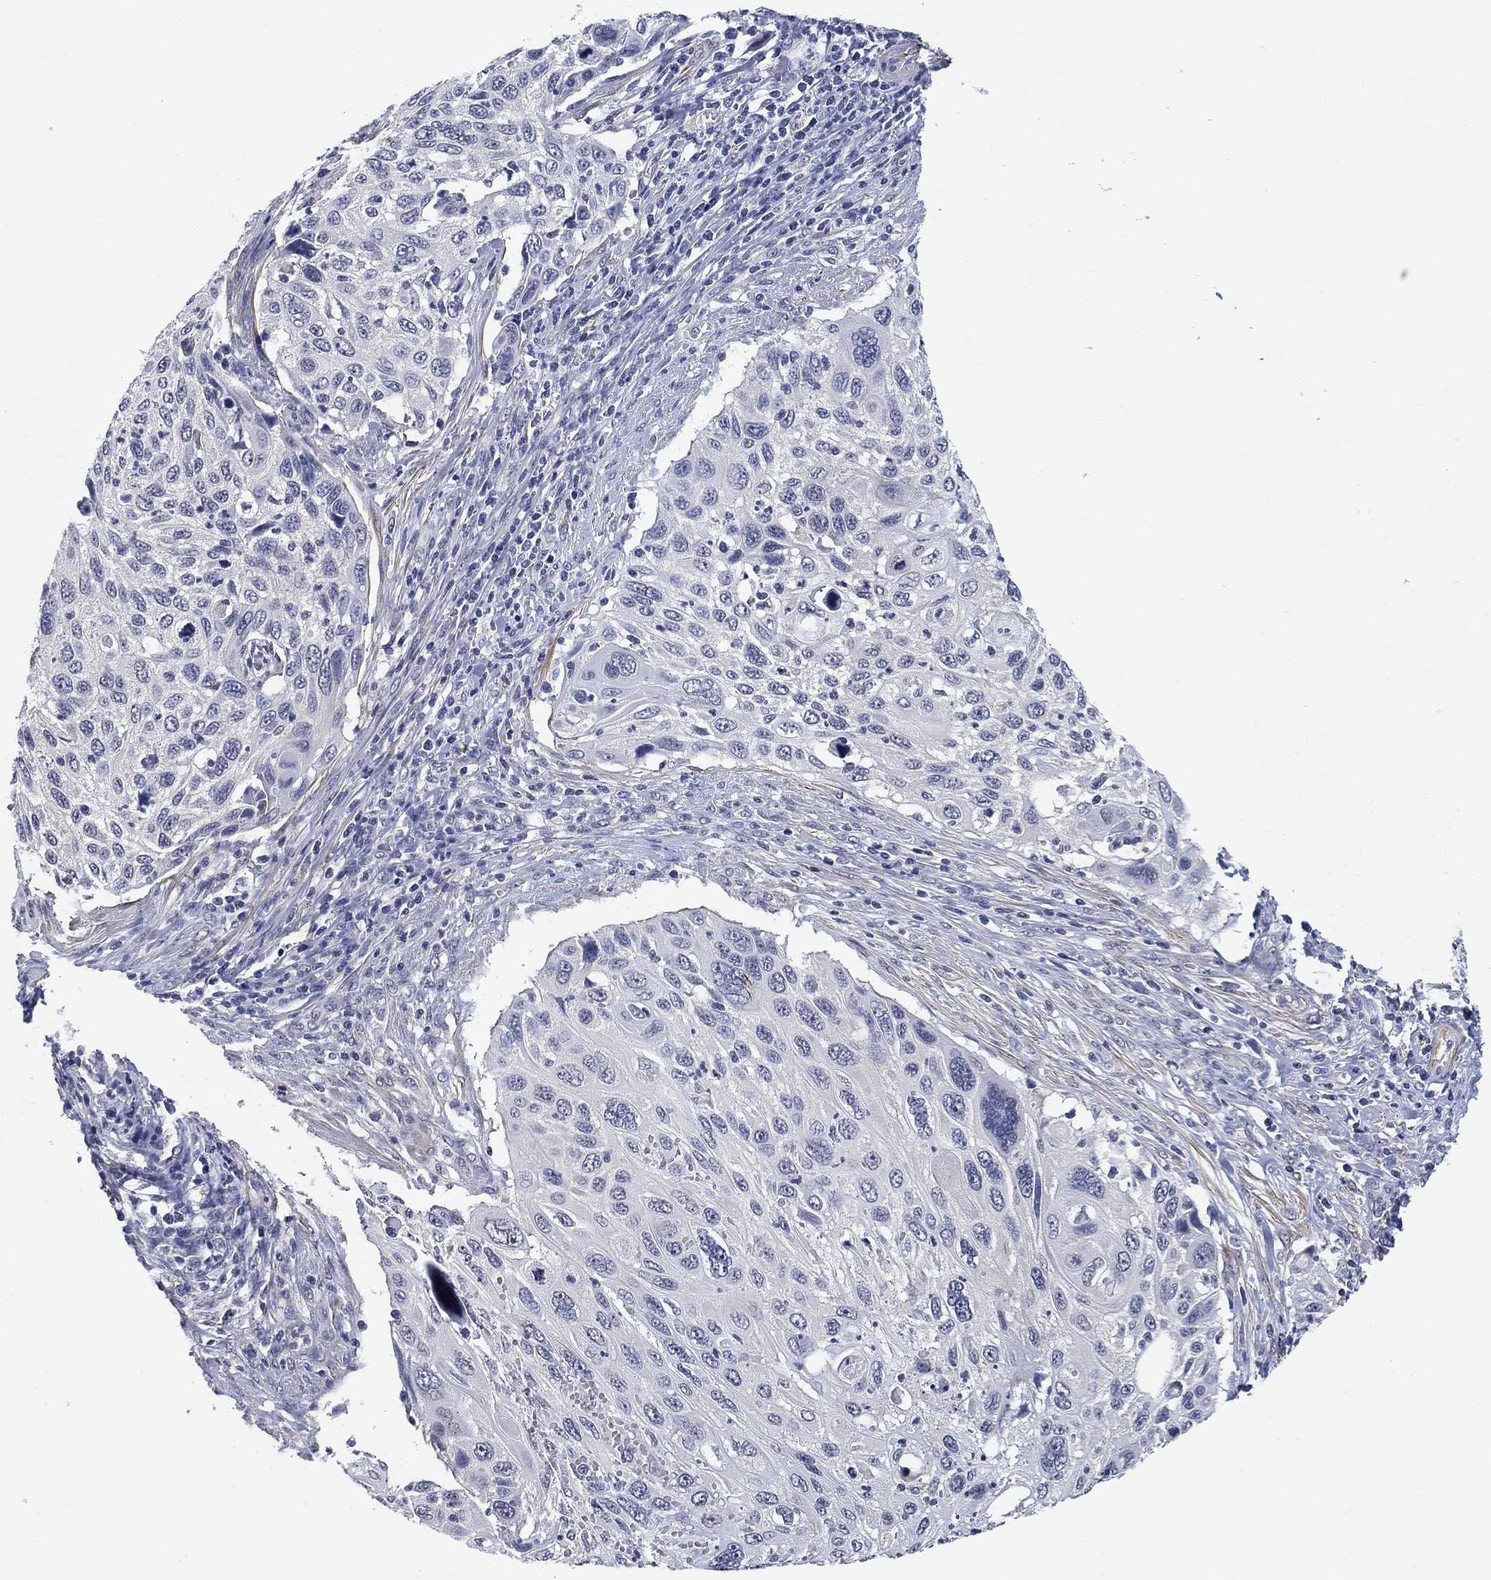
{"staining": {"intensity": "negative", "quantity": "none", "location": "none"}, "tissue": "cervical cancer", "cell_type": "Tumor cells", "image_type": "cancer", "snomed": [{"axis": "morphology", "description": "Squamous cell carcinoma, NOS"}, {"axis": "topography", "description": "Cervix"}], "caption": "Squamous cell carcinoma (cervical) was stained to show a protein in brown. There is no significant positivity in tumor cells. (Immunohistochemistry, brightfield microscopy, high magnification).", "gene": "OTUB2", "patient": {"sex": "female", "age": 70}}